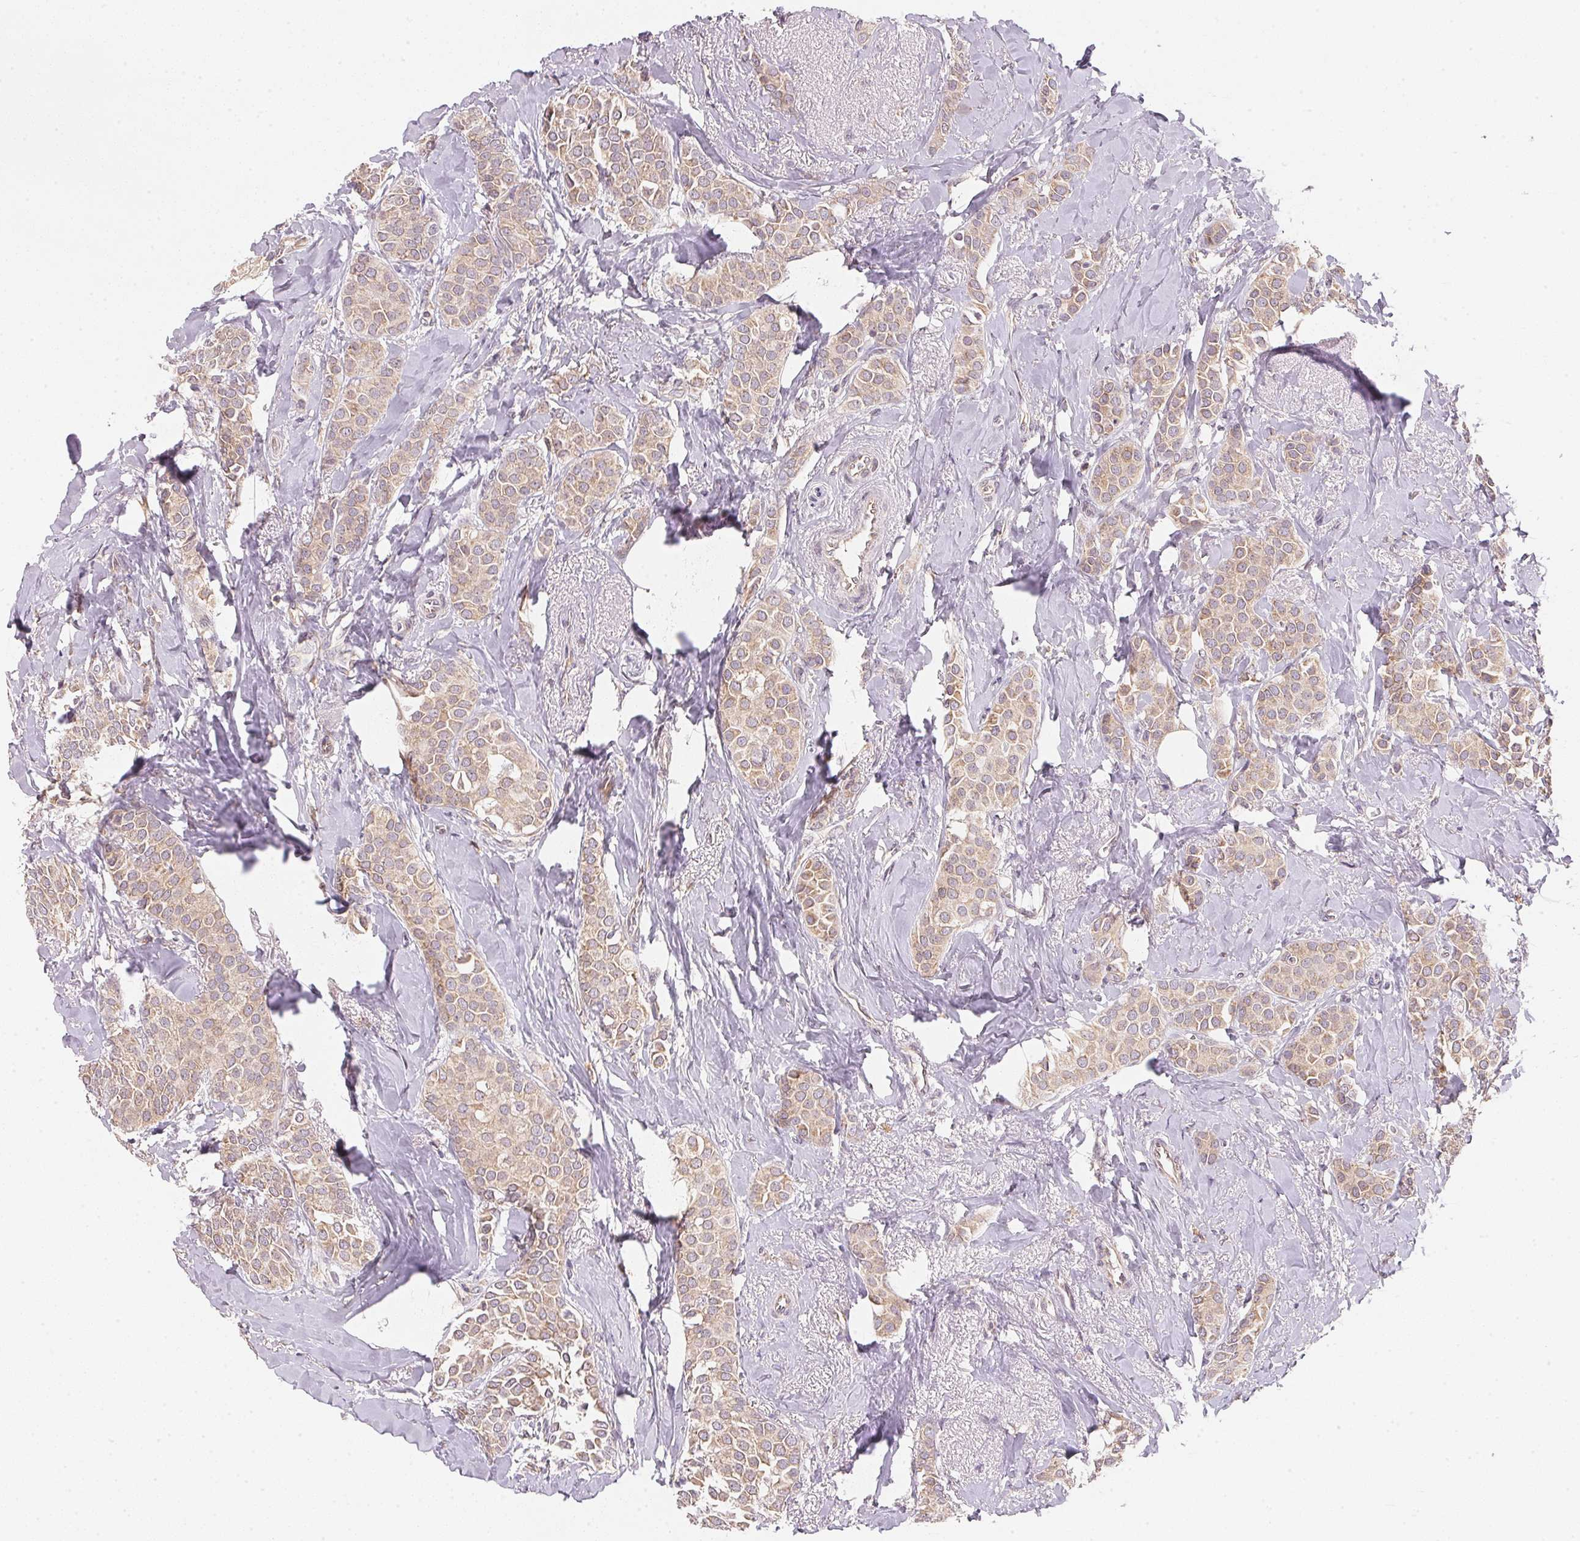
{"staining": {"intensity": "weak", "quantity": ">75%", "location": "cytoplasmic/membranous"}, "tissue": "breast cancer", "cell_type": "Tumor cells", "image_type": "cancer", "snomed": [{"axis": "morphology", "description": "Duct carcinoma"}, {"axis": "topography", "description": "Breast"}], "caption": "Breast invasive ductal carcinoma was stained to show a protein in brown. There is low levels of weak cytoplasmic/membranous positivity in about >75% of tumor cells.", "gene": "EI24", "patient": {"sex": "female", "age": 79}}